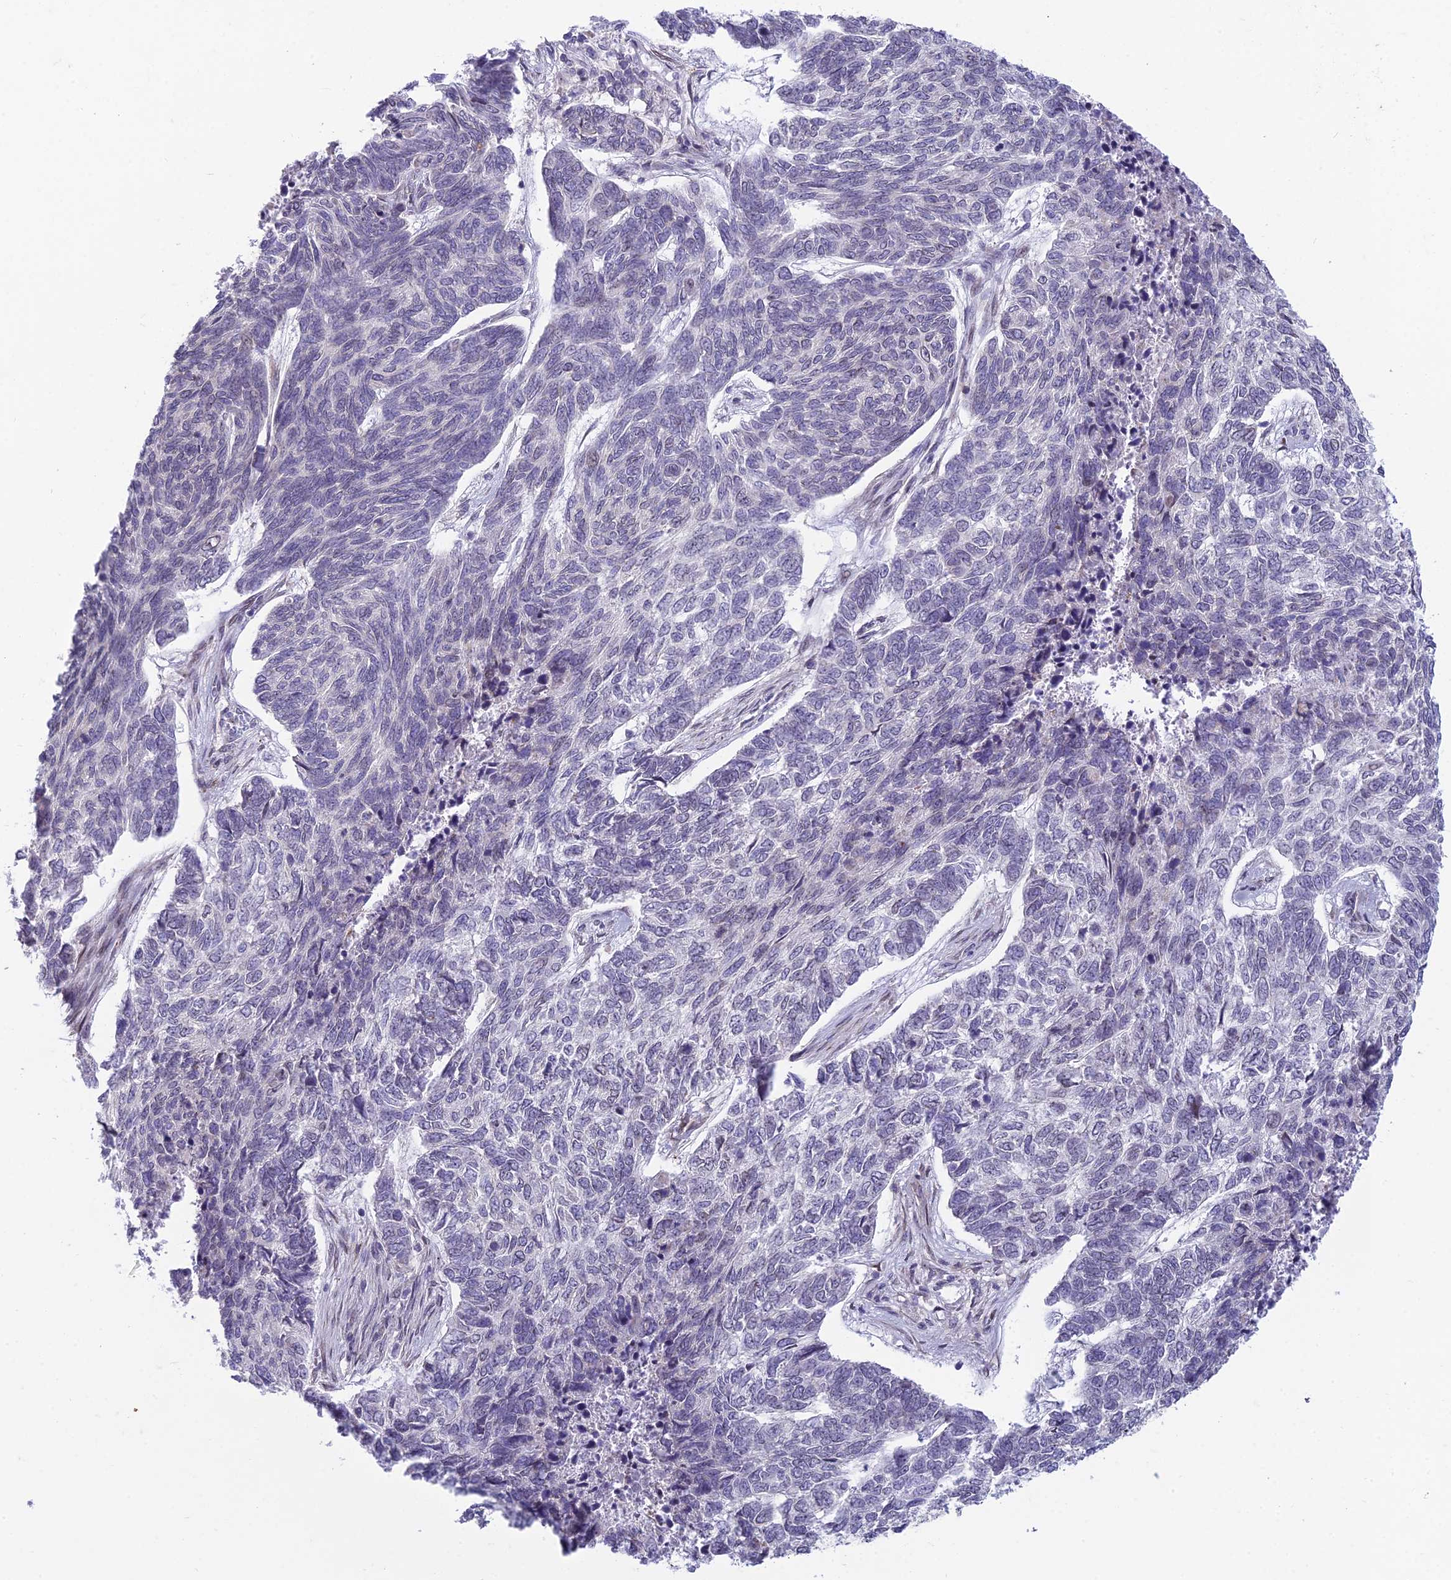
{"staining": {"intensity": "negative", "quantity": "none", "location": "none"}, "tissue": "skin cancer", "cell_type": "Tumor cells", "image_type": "cancer", "snomed": [{"axis": "morphology", "description": "Basal cell carcinoma"}, {"axis": "topography", "description": "Skin"}], "caption": "A high-resolution photomicrograph shows immunohistochemistry staining of skin basal cell carcinoma, which displays no significant positivity in tumor cells.", "gene": "DTX2", "patient": {"sex": "female", "age": 65}}